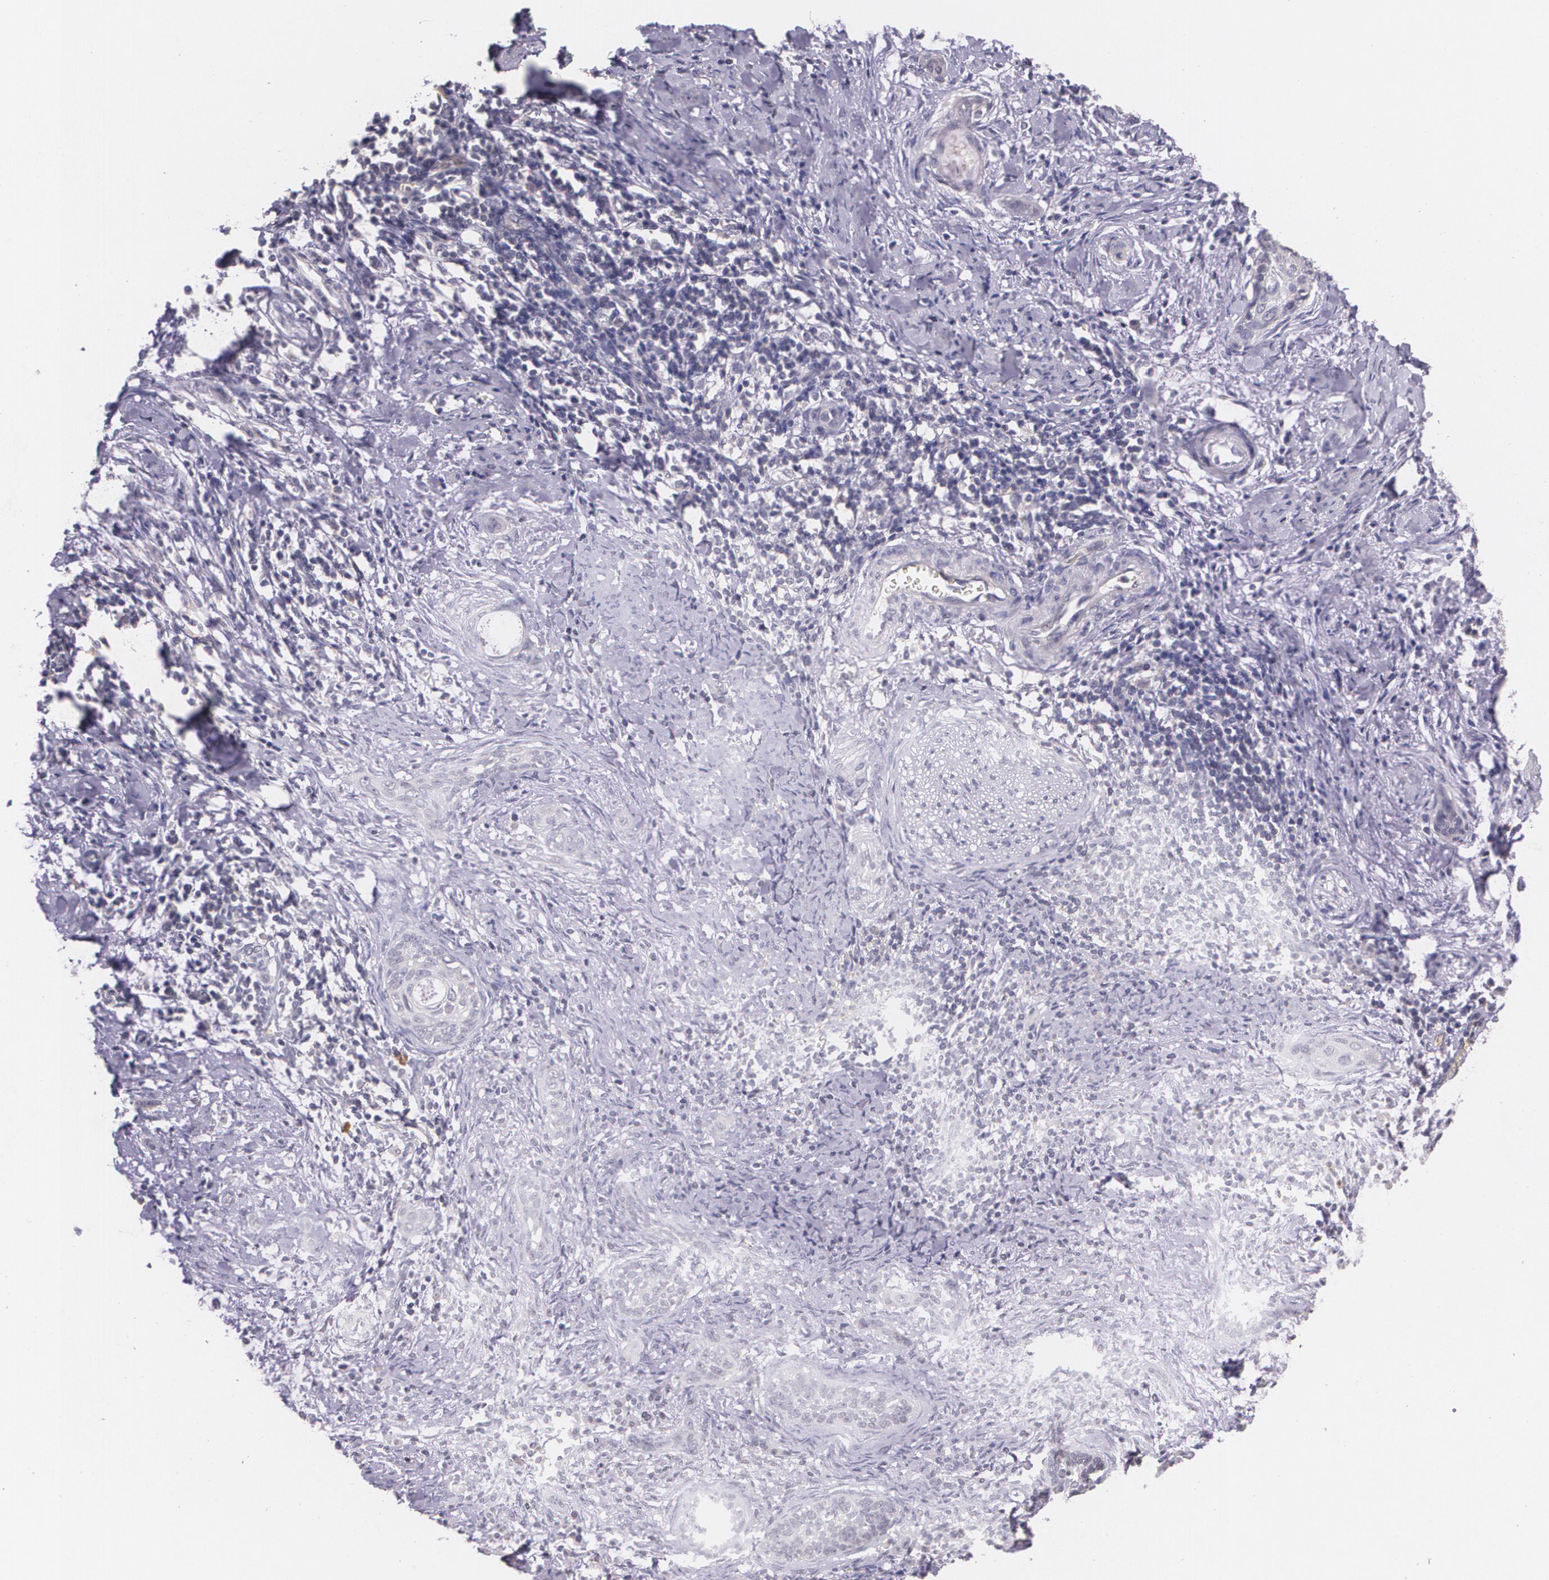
{"staining": {"intensity": "negative", "quantity": "none", "location": "none"}, "tissue": "cervical cancer", "cell_type": "Tumor cells", "image_type": "cancer", "snomed": [{"axis": "morphology", "description": "Squamous cell carcinoma, NOS"}, {"axis": "topography", "description": "Cervix"}], "caption": "Immunohistochemistry image of neoplastic tissue: squamous cell carcinoma (cervical) stained with DAB shows no significant protein expression in tumor cells.", "gene": "TM4SF1", "patient": {"sex": "female", "age": 33}}